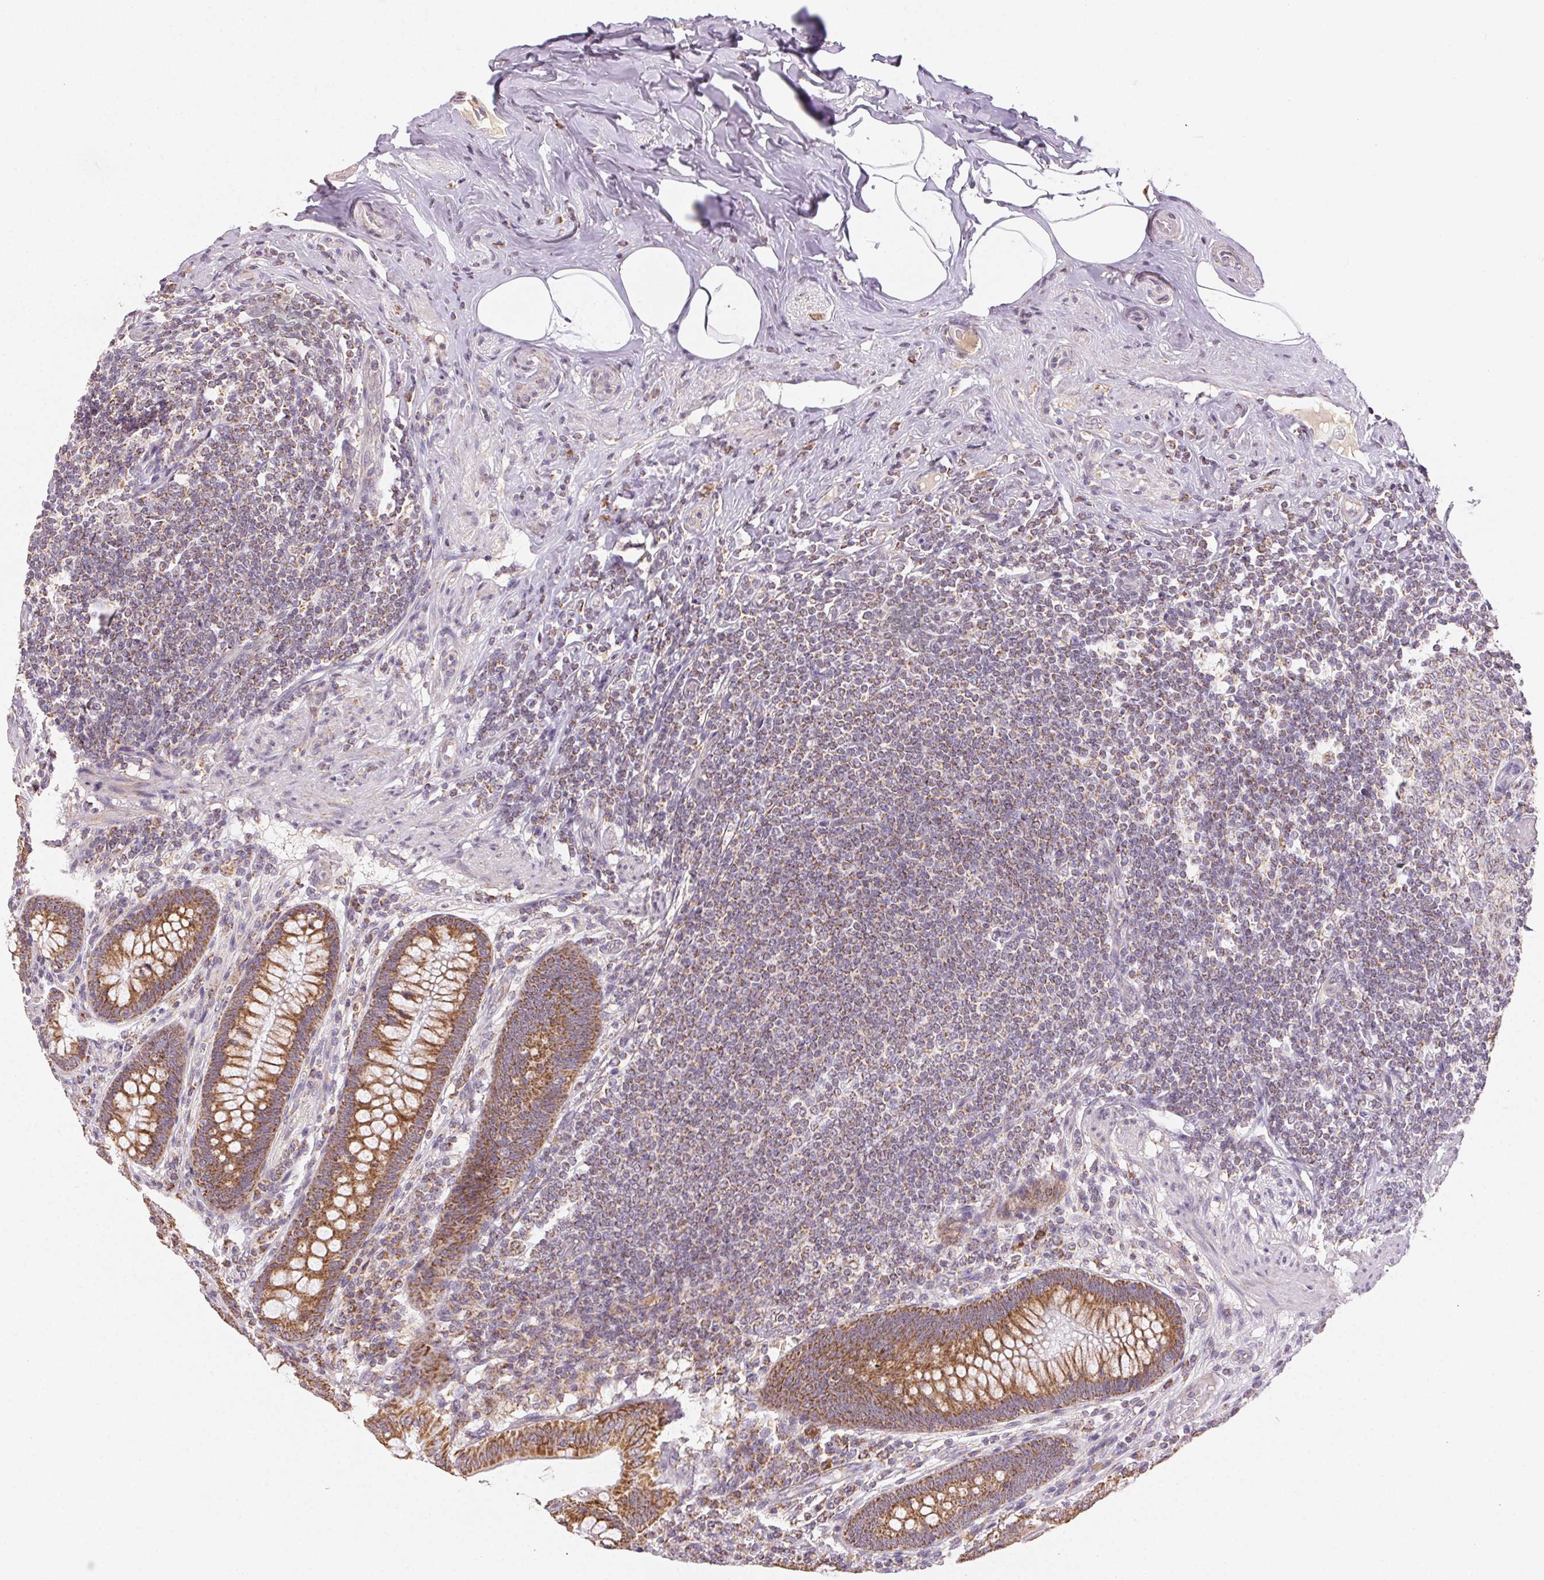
{"staining": {"intensity": "strong", "quantity": ">75%", "location": "cytoplasmic/membranous"}, "tissue": "appendix", "cell_type": "Glandular cells", "image_type": "normal", "snomed": [{"axis": "morphology", "description": "Normal tissue, NOS"}, {"axis": "topography", "description": "Appendix"}], "caption": "Appendix stained for a protein reveals strong cytoplasmic/membranous positivity in glandular cells. (brown staining indicates protein expression, while blue staining denotes nuclei).", "gene": "CLASP1", "patient": {"sex": "male", "age": 71}}